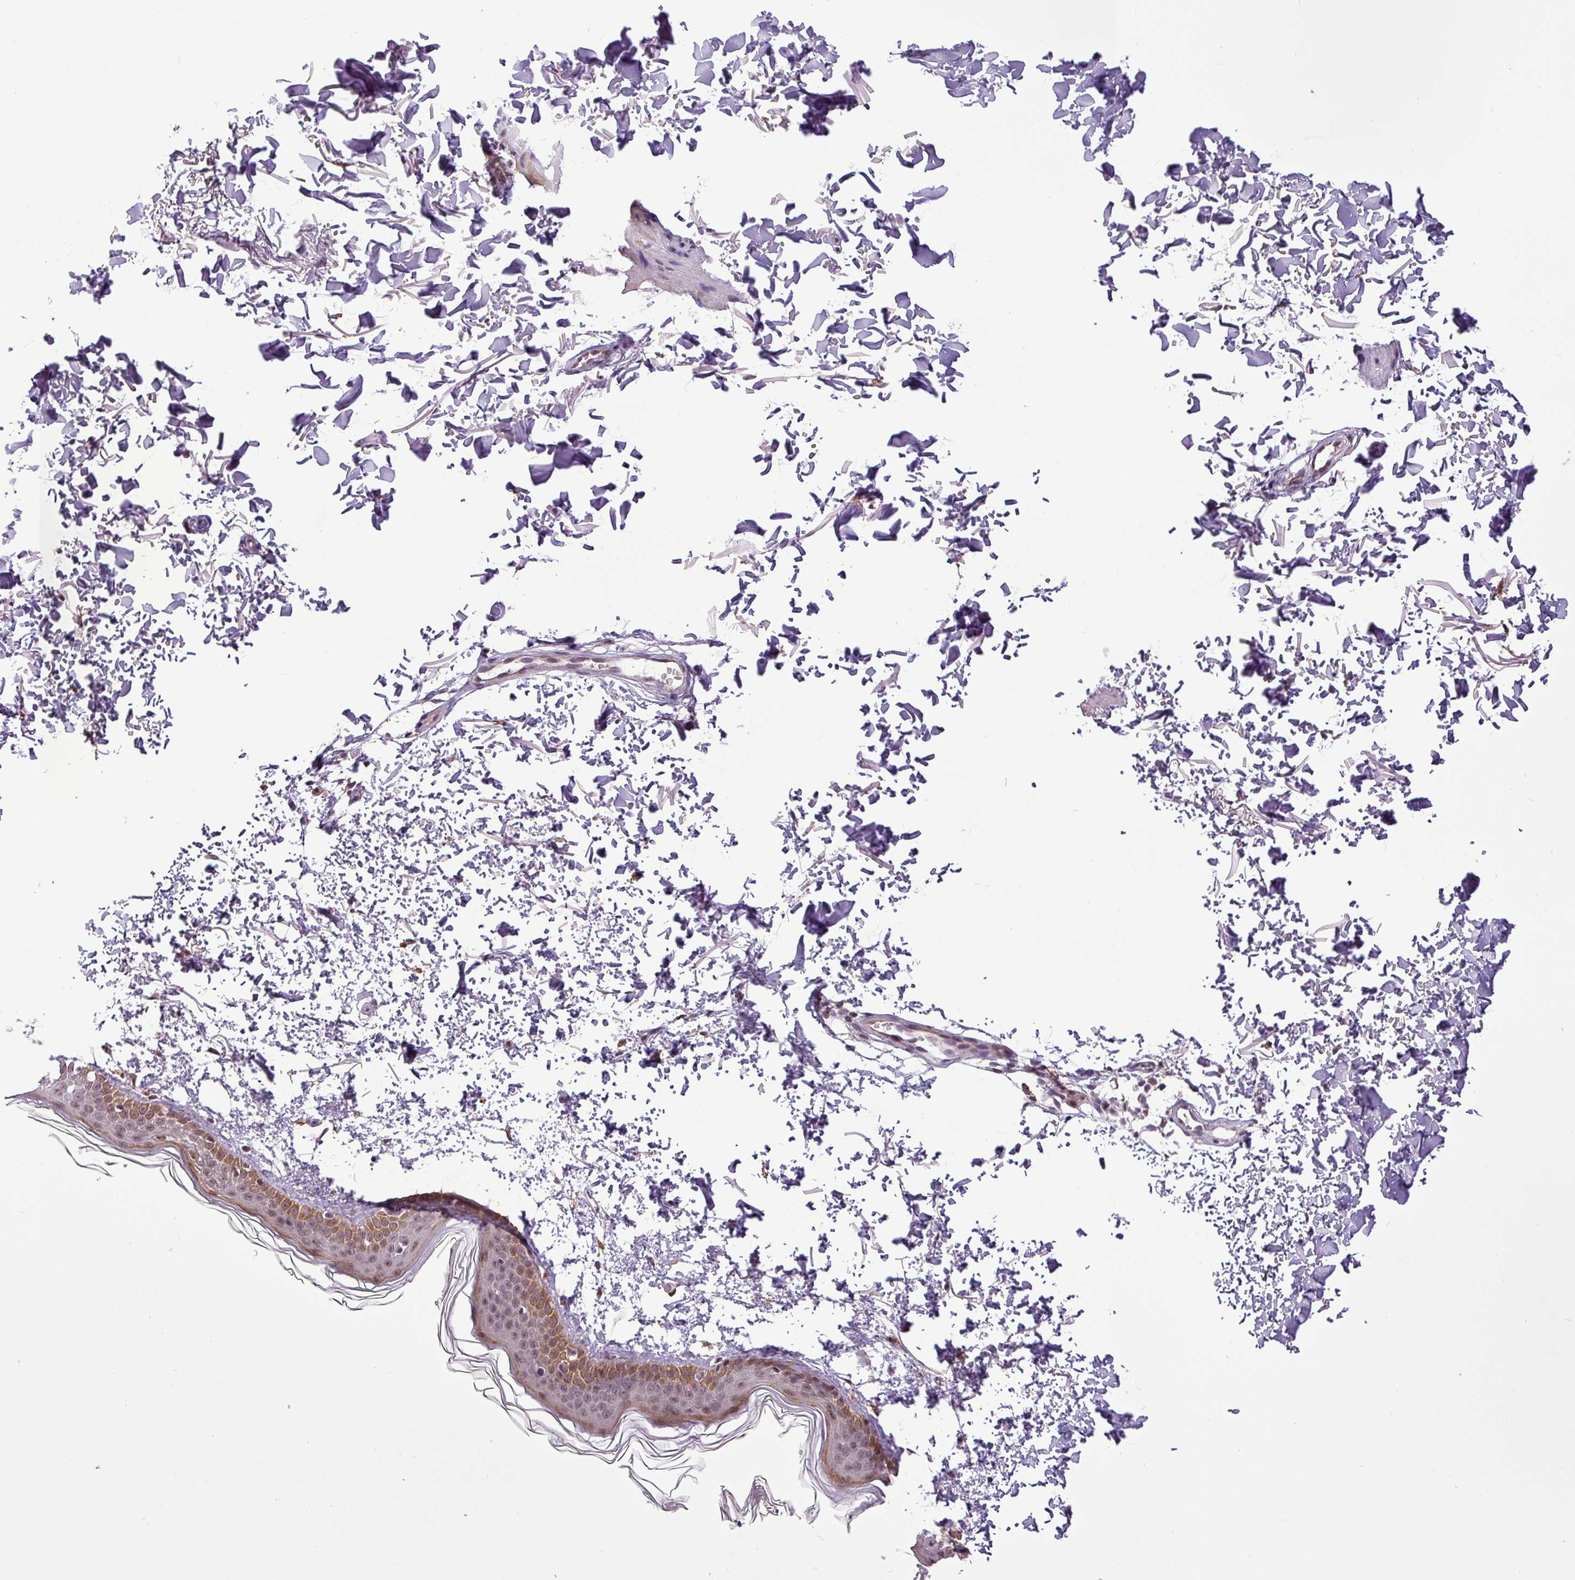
{"staining": {"intensity": "negative", "quantity": "none", "location": "none"}, "tissue": "skin", "cell_type": "Fibroblasts", "image_type": "normal", "snomed": [{"axis": "morphology", "description": "Normal tissue, NOS"}, {"axis": "topography", "description": "Skin"}], "caption": "An IHC micrograph of normal skin is shown. There is no staining in fibroblasts of skin. (Immunohistochemistry, brightfield microscopy, high magnification).", "gene": "MFHAS1", "patient": {"sex": "male", "age": 66}}